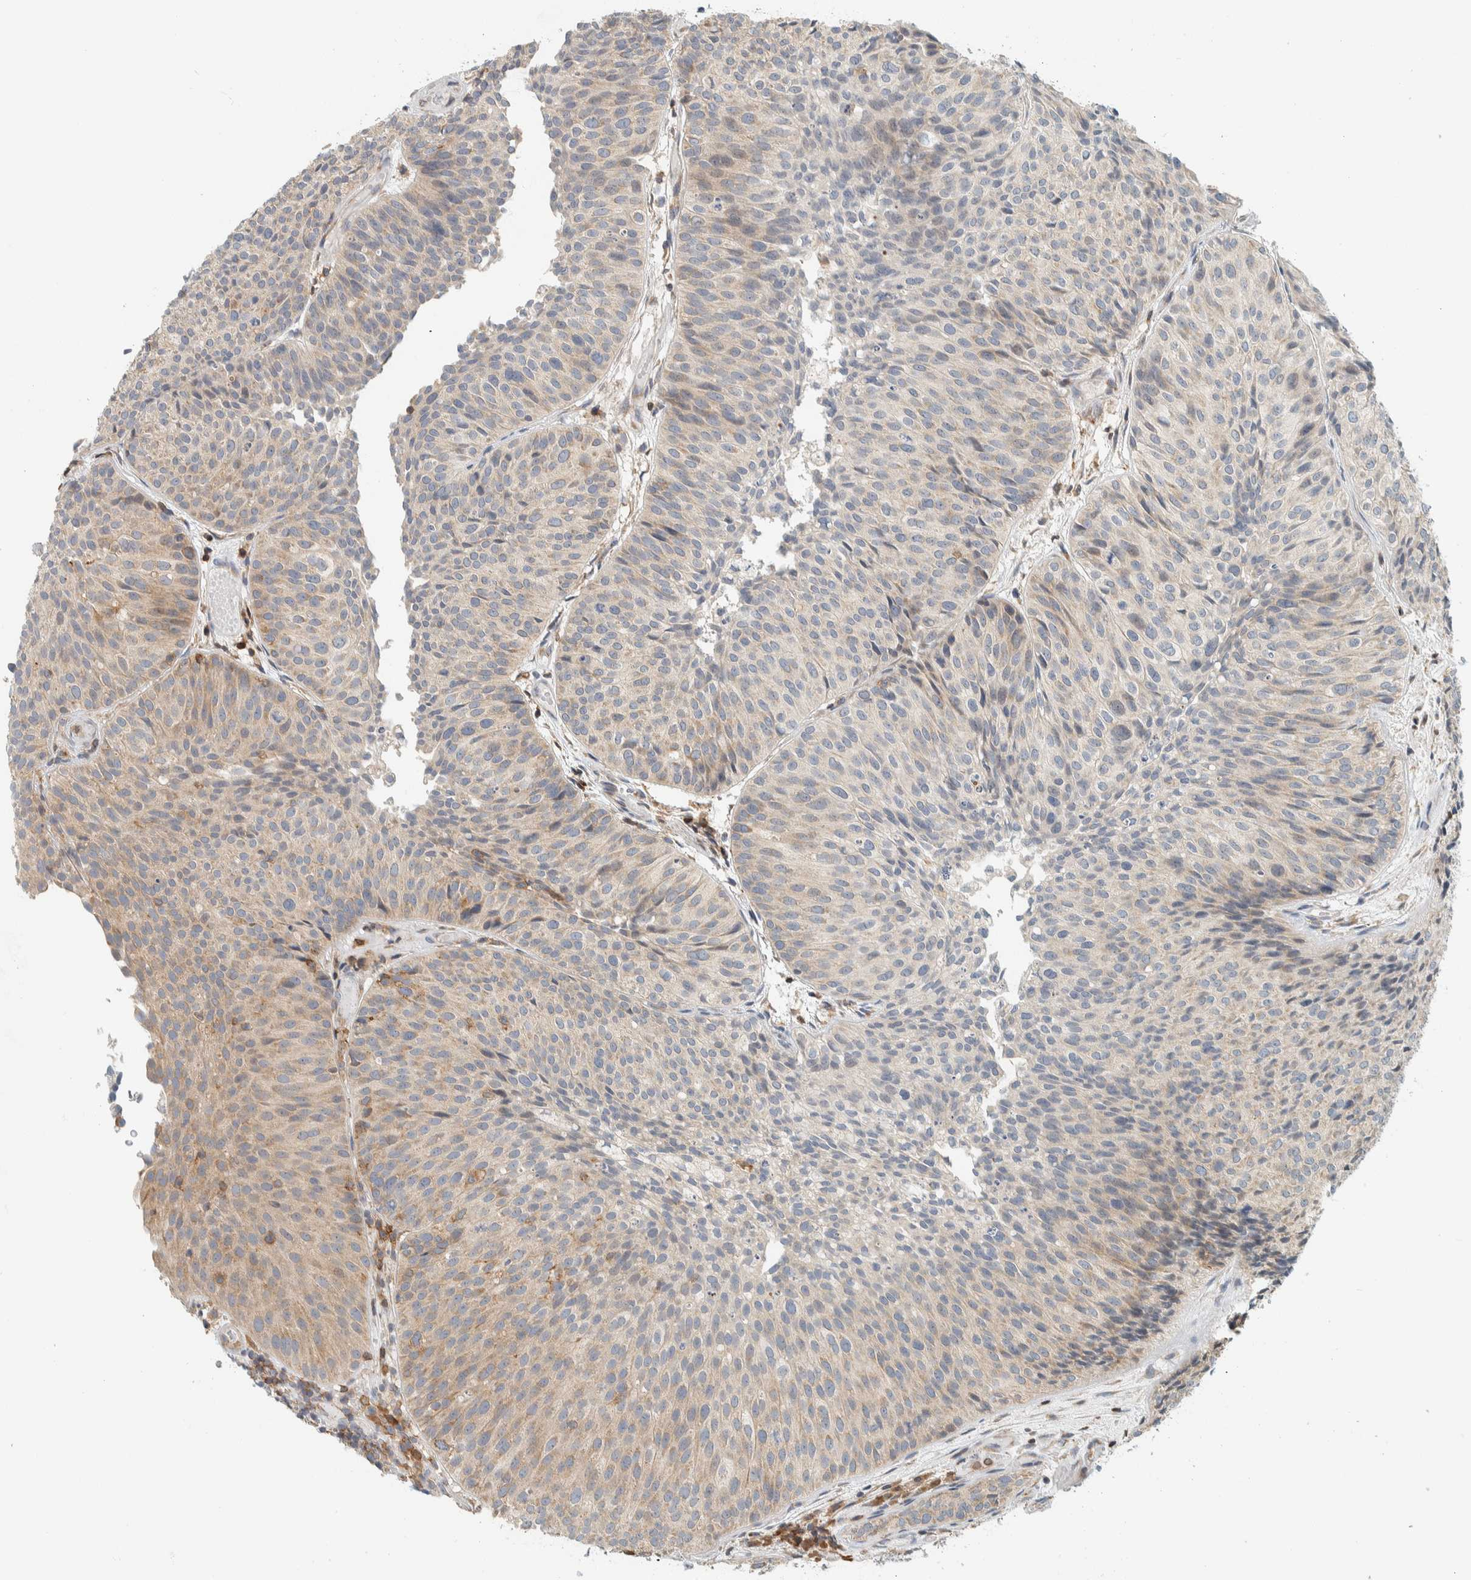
{"staining": {"intensity": "weak", "quantity": "25%-75%", "location": "cytoplasmic/membranous"}, "tissue": "urothelial cancer", "cell_type": "Tumor cells", "image_type": "cancer", "snomed": [{"axis": "morphology", "description": "Urothelial carcinoma, Low grade"}, {"axis": "topography", "description": "Urinary bladder"}], "caption": "Immunohistochemistry (IHC) image of neoplastic tissue: urothelial cancer stained using IHC shows low levels of weak protein expression localized specifically in the cytoplasmic/membranous of tumor cells, appearing as a cytoplasmic/membranous brown color.", "gene": "CCDC57", "patient": {"sex": "male", "age": 86}}